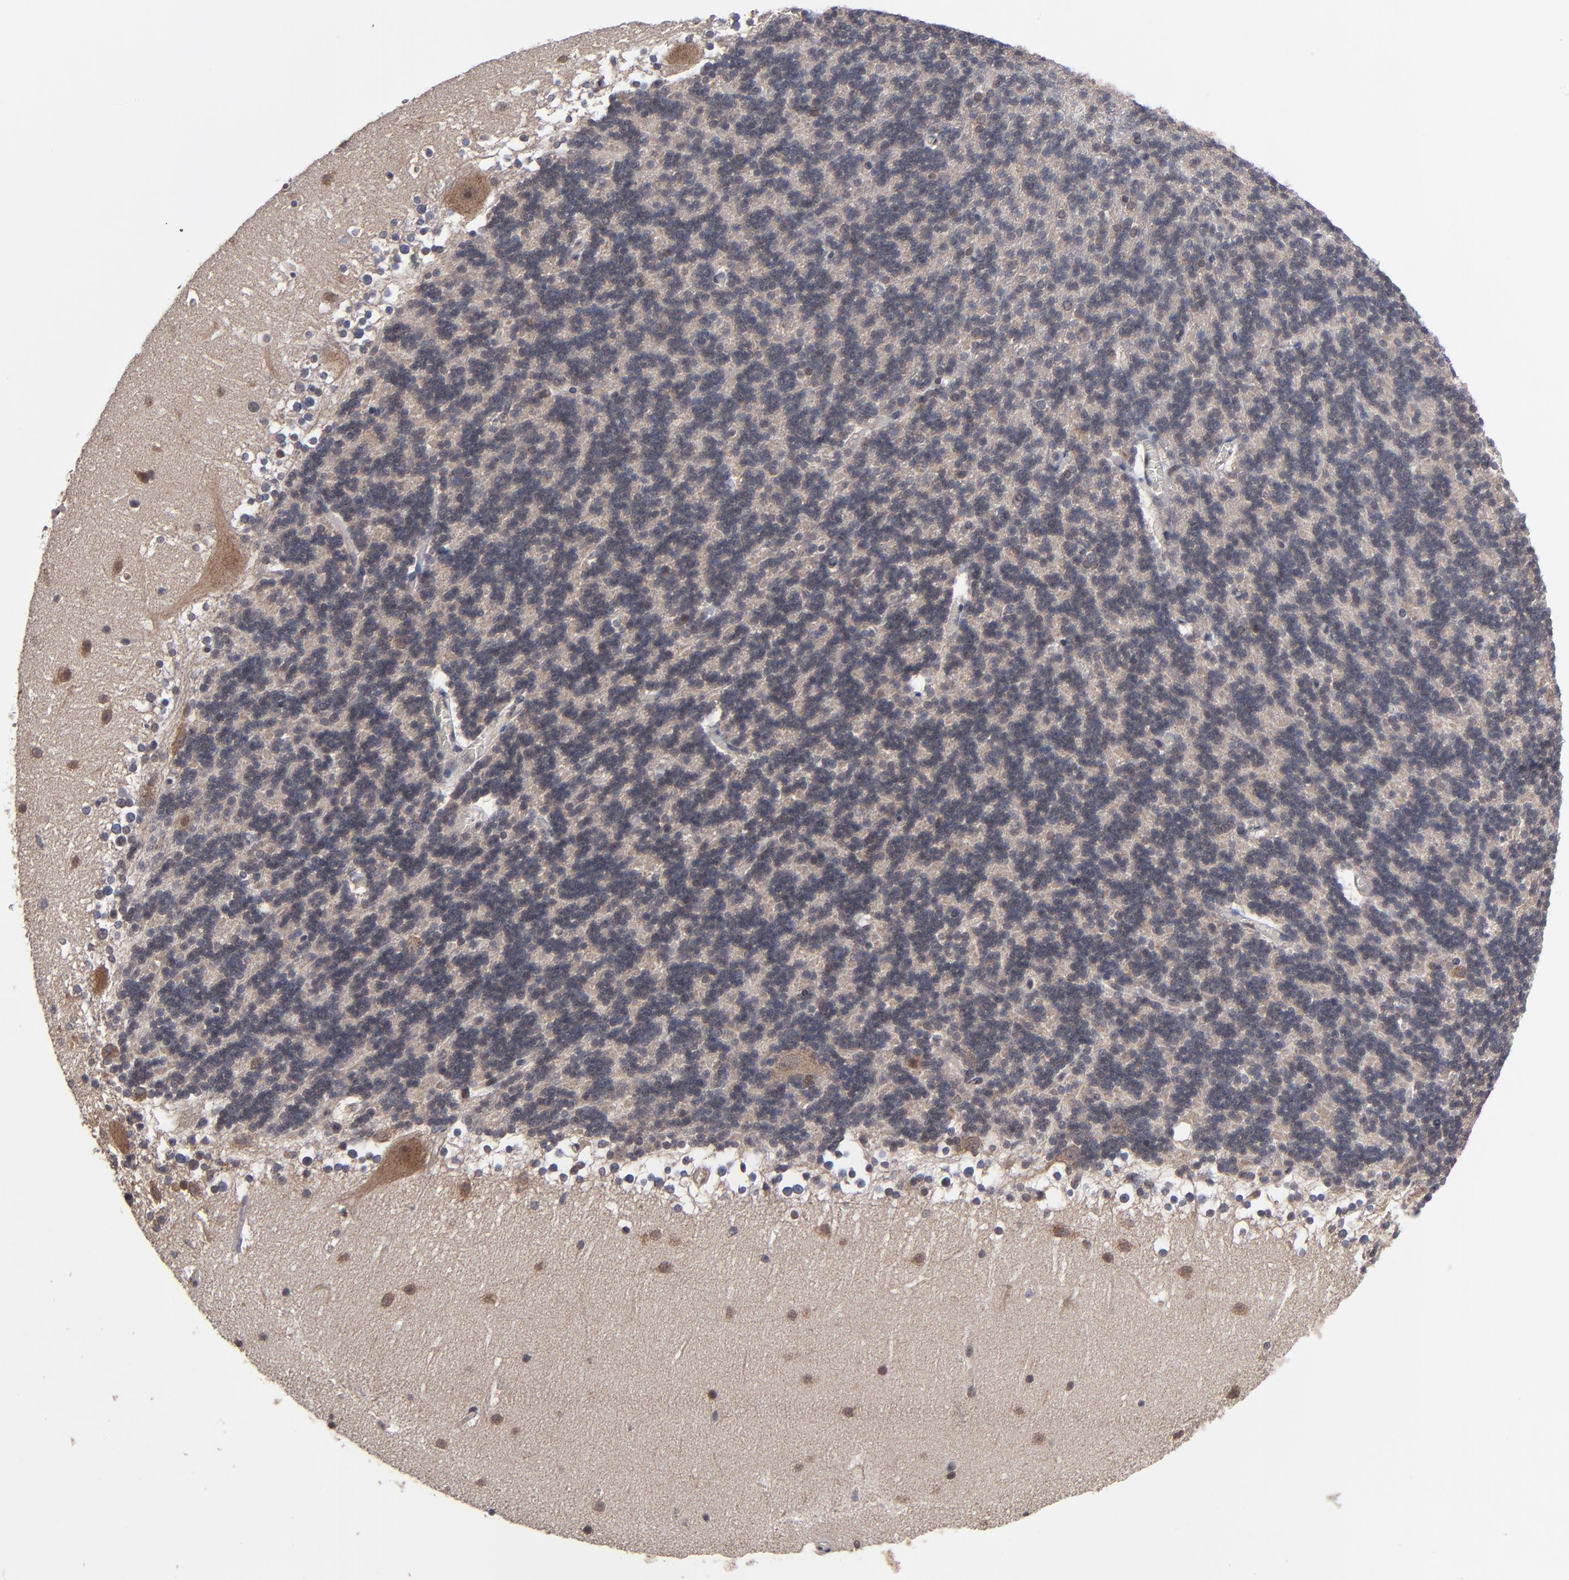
{"staining": {"intensity": "weak", "quantity": ">75%", "location": "cytoplasmic/membranous"}, "tissue": "cerebellum", "cell_type": "Cells in granular layer", "image_type": "normal", "snomed": [{"axis": "morphology", "description": "Normal tissue, NOS"}, {"axis": "topography", "description": "Cerebellum"}], "caption": "This image exhibits benign cerebellum stained with immunohistochemistry to label a protein in brown. The cytoplasmic/membranous of cells in granular layer show weak positivity for the protein. Nuclei are counter-stained blue.", "gene": "ALG13", "patient": {"sex": "female", "age": 19}}